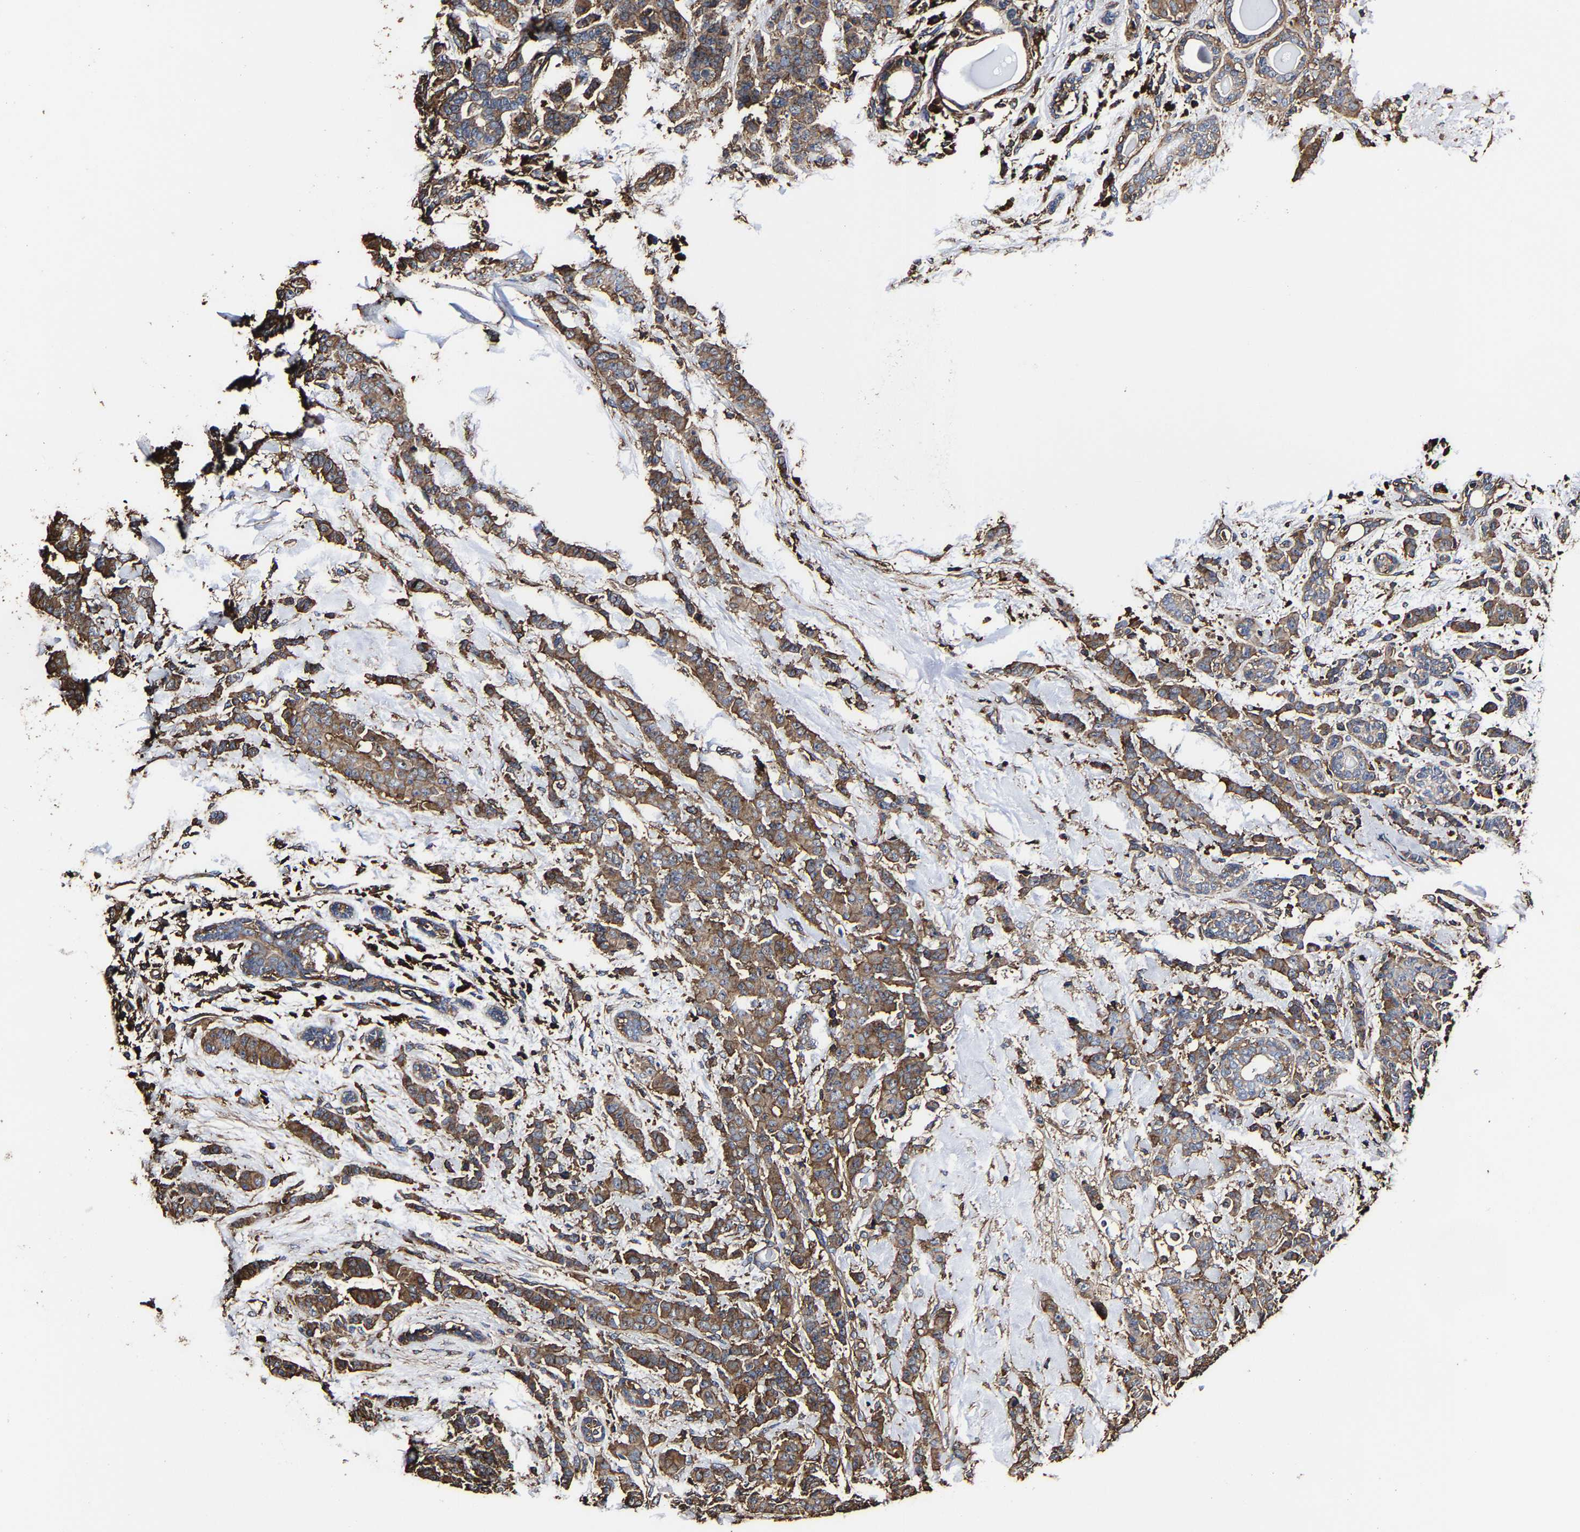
{"staining": {"intensity": "moderate", "quantity": ">75%", "location": "cytoplasmic/membranous"}, "tissue": "breast cancer", "cell_type": "Tumor cells", "image_type": "cancer", "snomed": [{"axis": "morphology", "description": "Normal tissue, NOS"}, {"axis": "morphology", "description": "Duct carcinoma"}, {"axis": "topography", "description": "Breast"}], "caption": "Immunohistochemistry photomicrograph of neoplastic tissue: human breast cancer stained using IHC demonstrates medium levels of moderate protein expression localized specifically in the cytoplasmic/membranous of tumor cells, appearing as a cytoplasmic/membranous brown color.", "gene": "SSH3", "patient": {"sex": "female", "age": 40}}